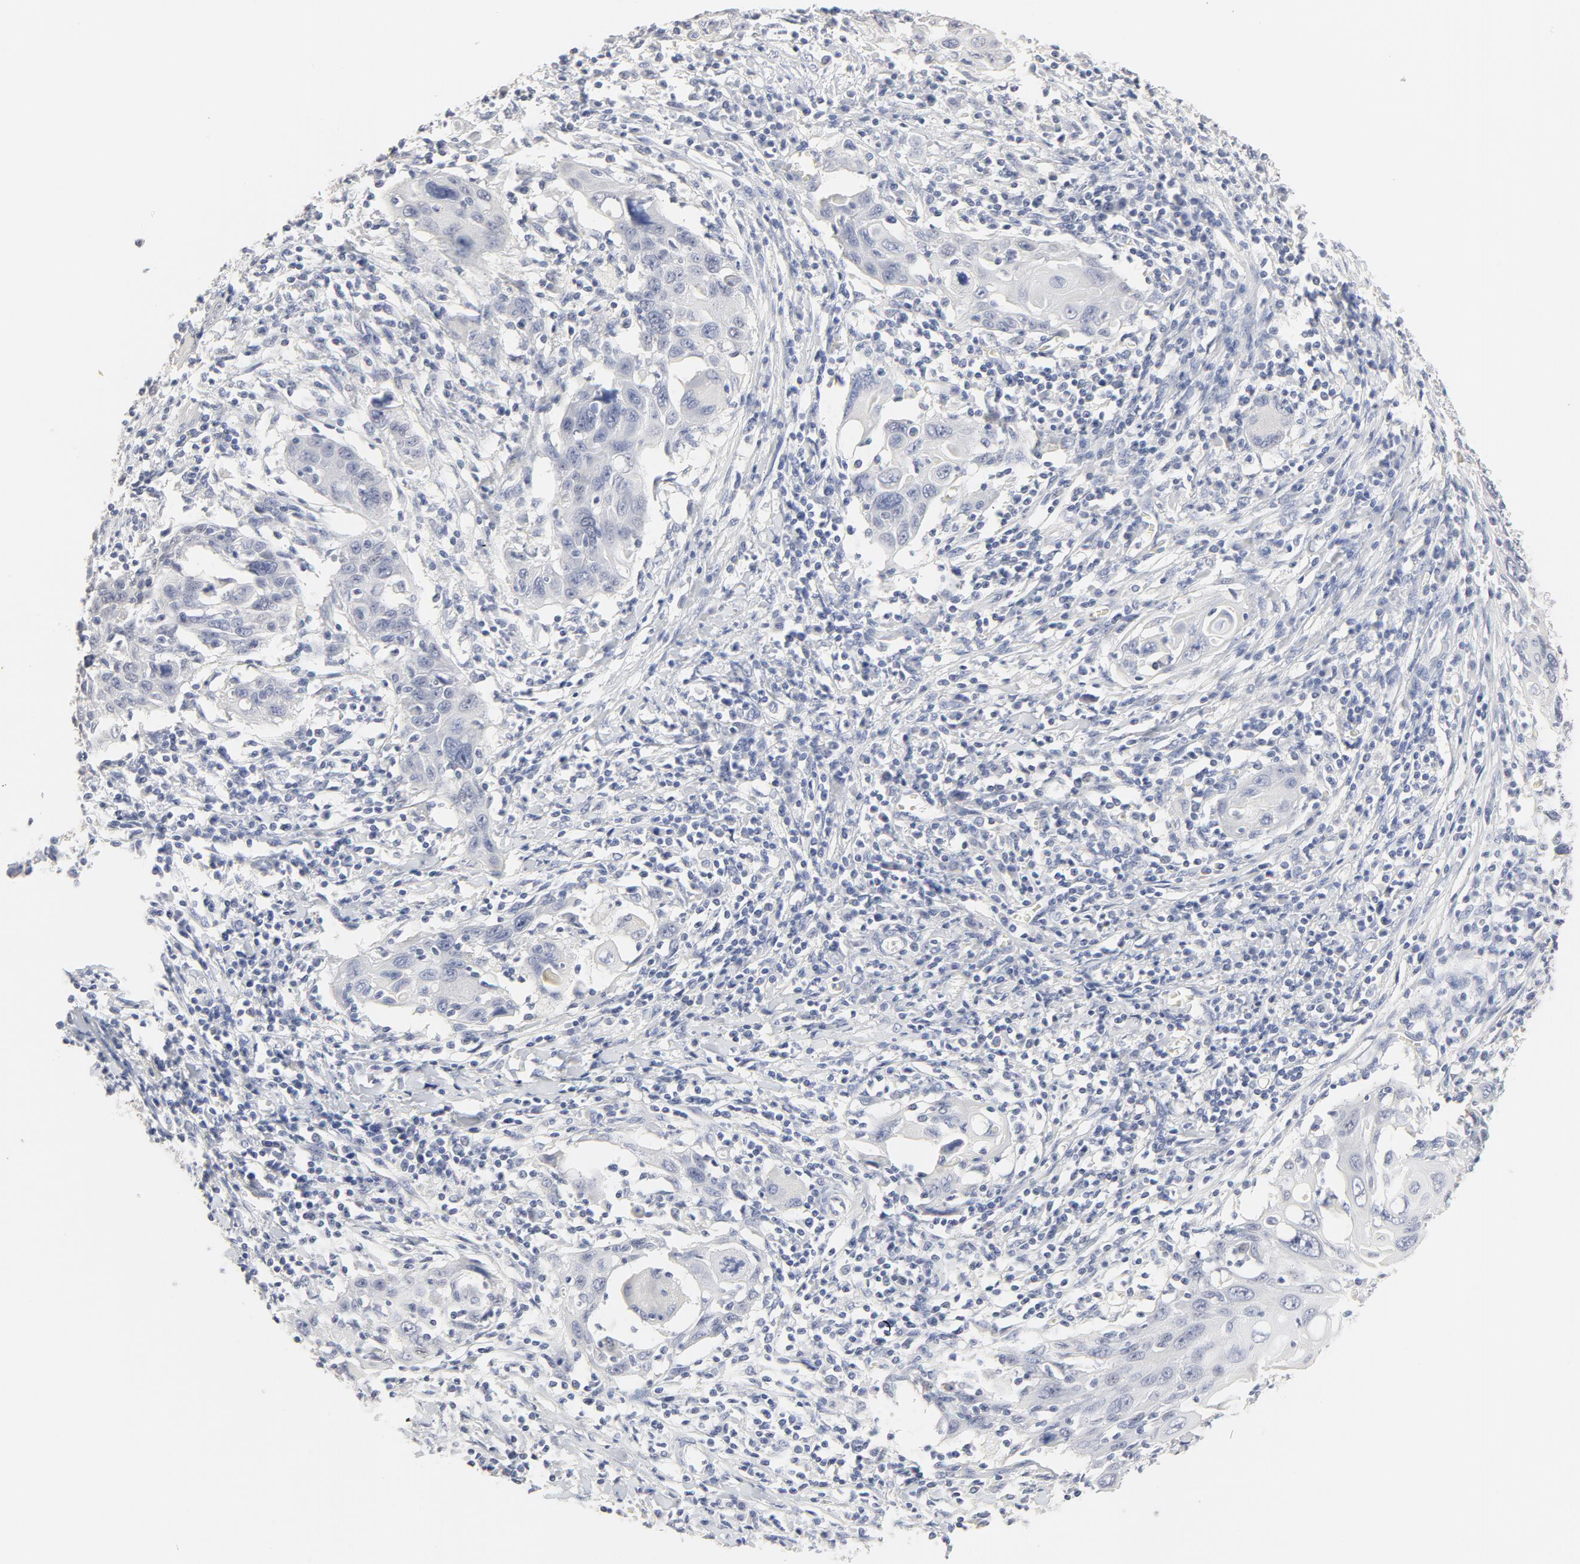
{"staining": {"intensity": "negative", "quantity": "none", "location": "none"}, "tissue": "cervical cancer", "cell_type": "Tumor cells", "image_type": "cancer", "snomed": [{"axis": "morphology", "description": "Squamous cell carcinoma, NOS"}, {"axis": "topography", "description": "Cervix"}], "caption": "IHC histopathology image of human cervical cancer (squamous cell carcinoma) stained for a protein (brown), which exhibits no positivity in tumor cells. The staining was performed using DAB to visualize the protein expression in brown, while the nuclei were stained in blue with hematoxylin (Magnification: 20x).", "gene": "FCGBP", "patient": {"sex": "female", "age": 54}}